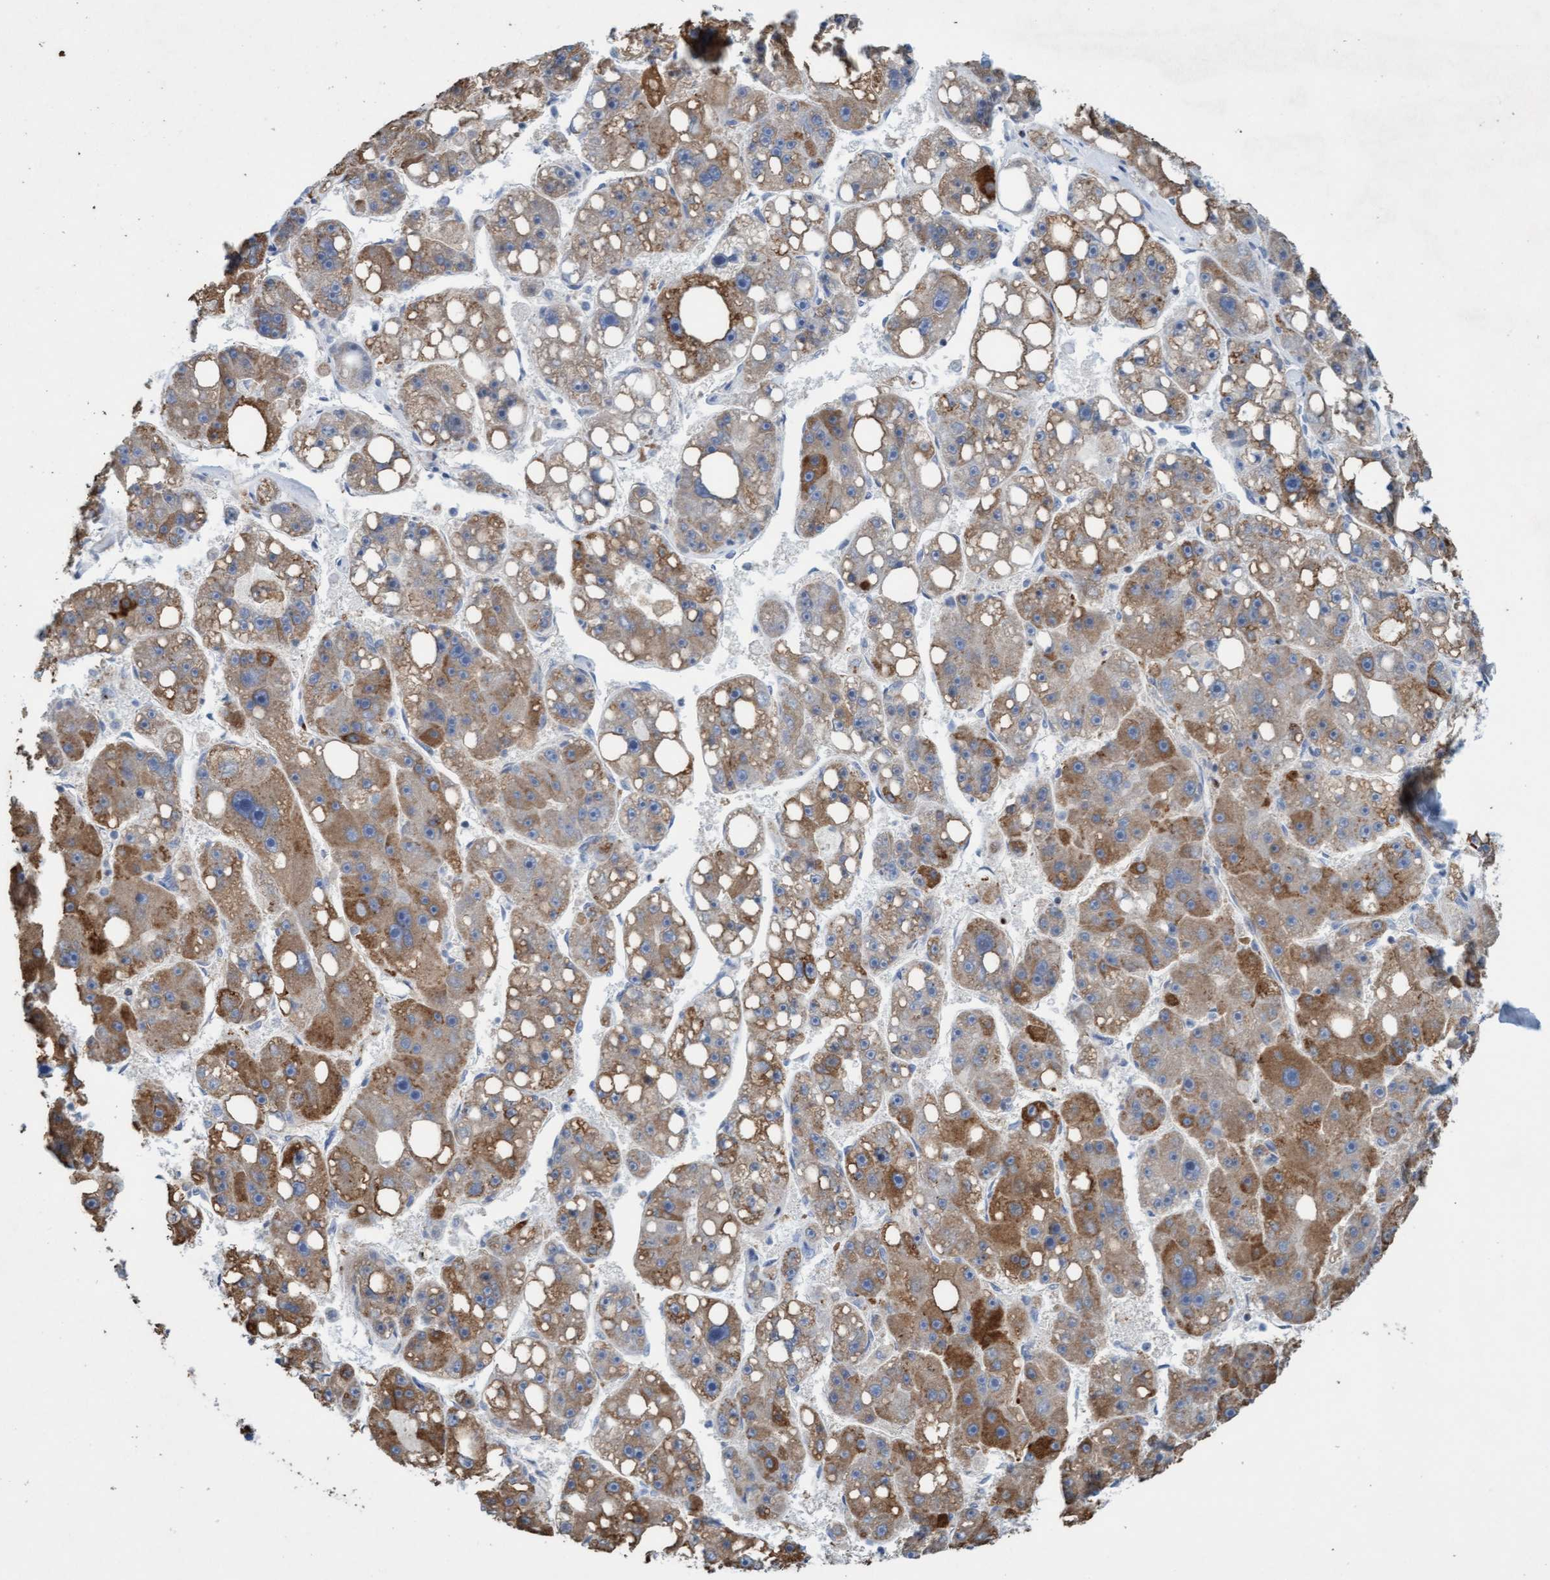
{"staining": {"intensity": "moderate", "quantity": ">75%", "location": "cytoplasmic/membranous"}, "tissue": "liver cancer", "cell_type": "Tumor cells", "image_type": "cancer", "snomed": [{"axis": "morphology", "description": "Carcinoma, Hepatocellular, NOS"}, {"axis": "topography", "description": "Liver"}], "caption": "Moderate cytoplasmic/membranous protein expression is identified in approximately >75% of tumor cells in hepatocellular carcinoma (liver).", "gene": "SIGIRR", "patient": {"sex": "female", "age": 61}}